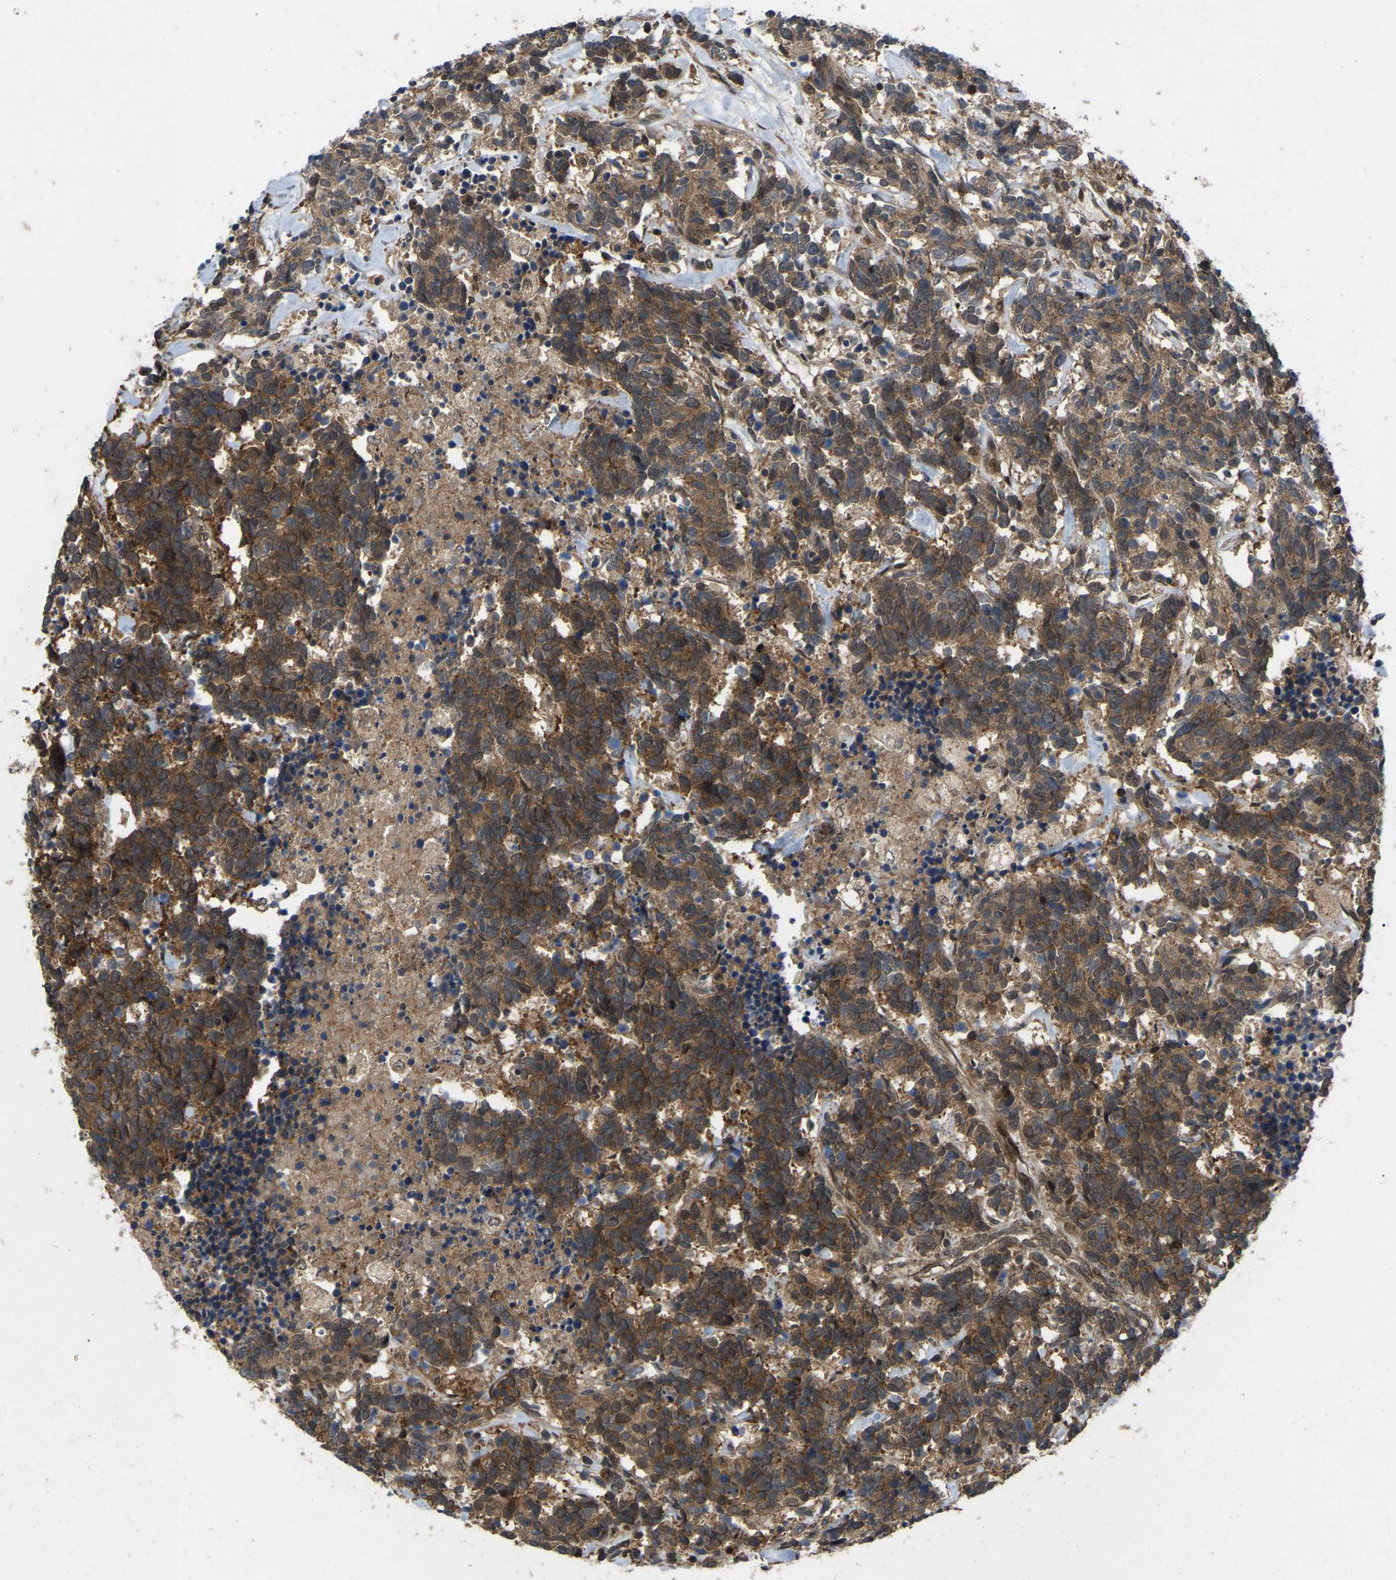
{"staining": {"intensity": "moderate", "quantity": ">75%", "location": "cytoplasmic/membranous,nuclear"}, "tissue": "carcinoid", "cell_type": "Tumor cells", "image_type": "cancer", "snomed": [{"axis": "morphology", "description": "Carcinoma, NOS"}, {"axis": "morphology", "description": "Carcinoid, malignant, NOS"}, {"axis": "topography", "description": "Urinary bladder"}], "caption": "A brown stain labels moderate cytoplasmic/membranous and nuclear staining of a protein in human carcinoid tumor cells.", "gene": "KIAA1549", "patient": {"sex": "male", "age": 57}}